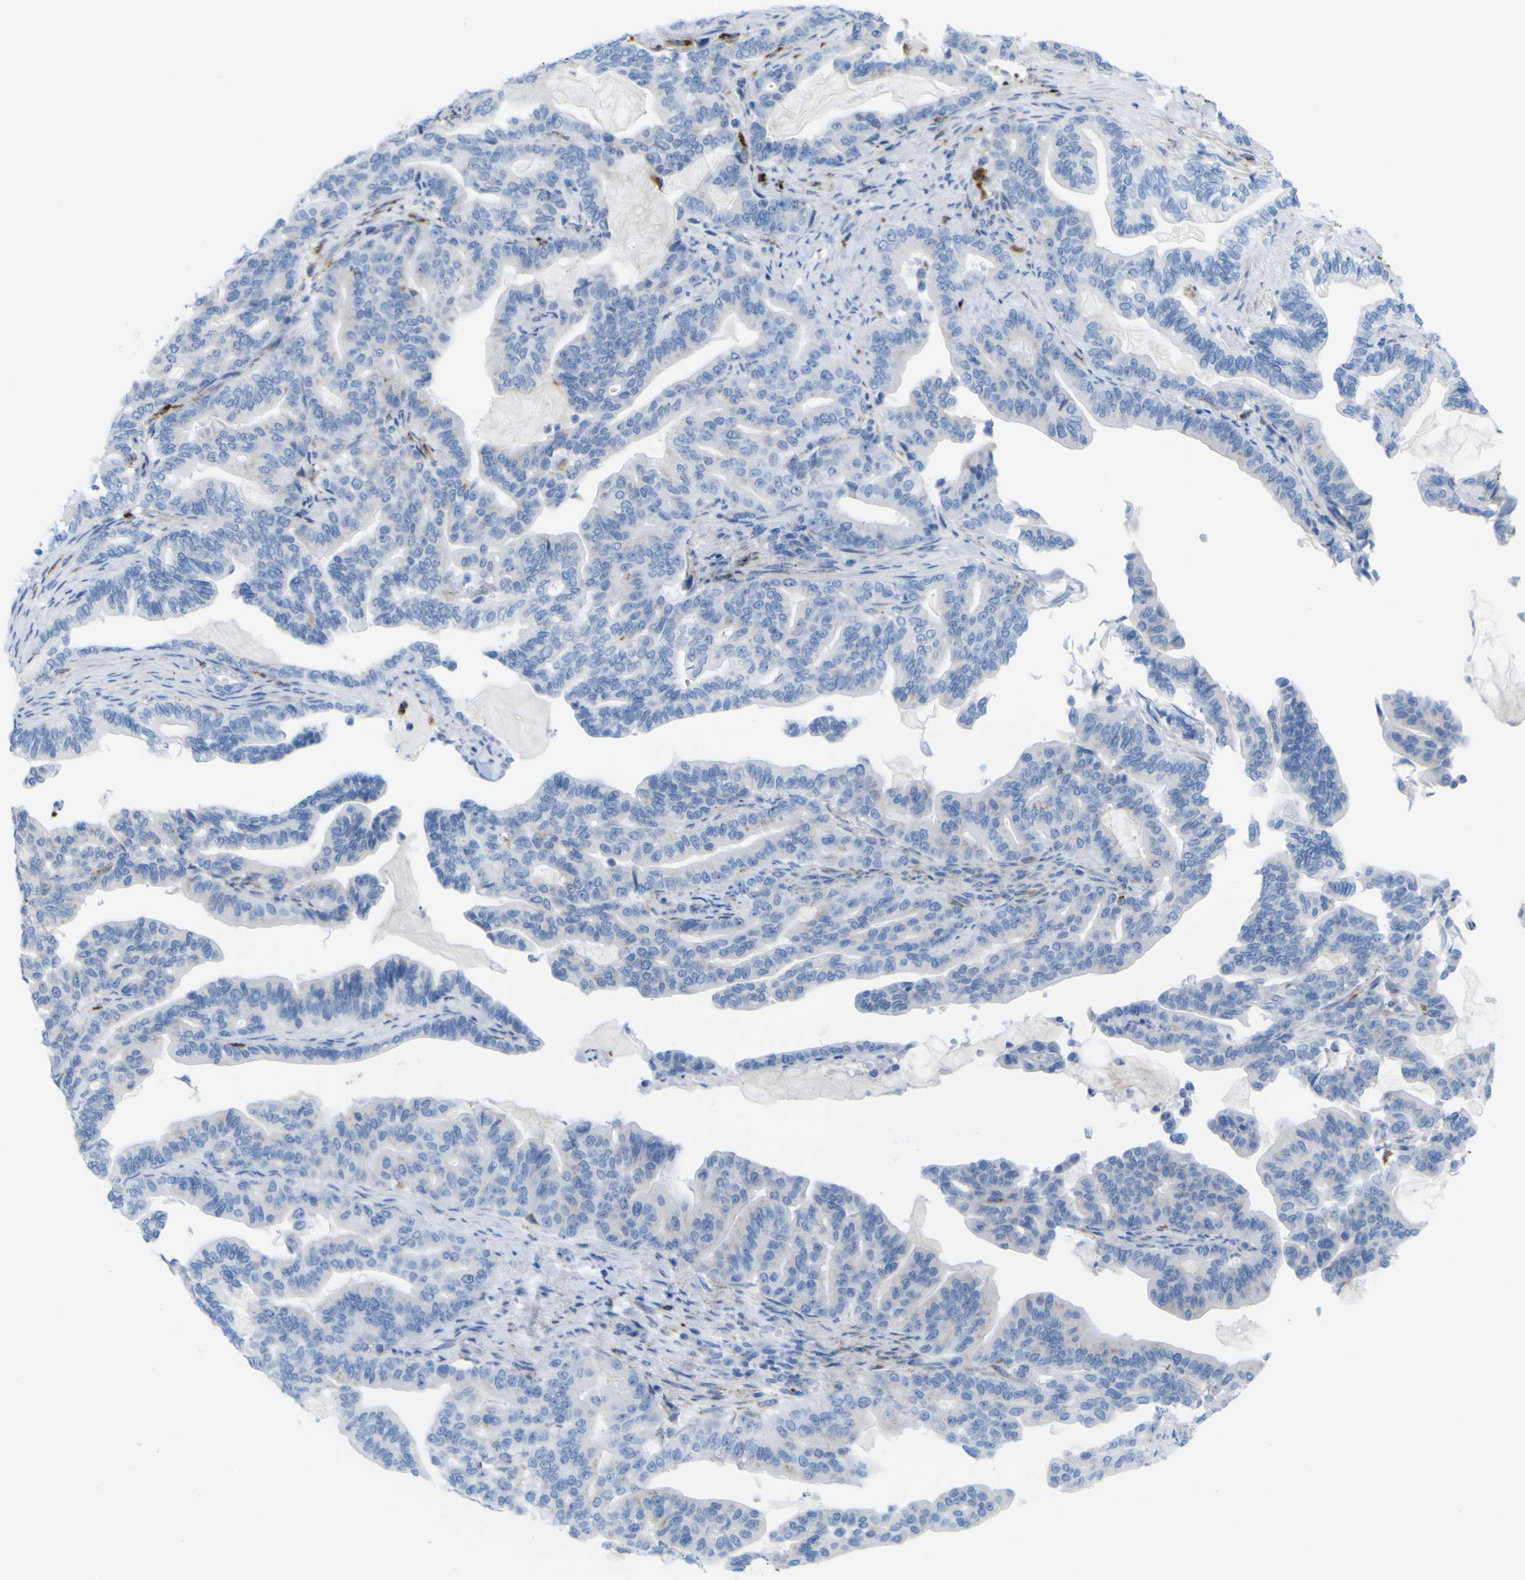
{"staining": {"intensity": "negative", "quantity": "none", "location": "none"}, "tissue": "pancreatic cancer", "cell_type": "Tumor cells", "image_type": "cancer", "snomed": [{"axis": "morphology", "description": "Adenocarcinoma, NOS"}, {"axis": "topography", "description": "Pancreas"}], "caption": "A photomicrograph of human pancreatic cancer (adenocarcinoma) is negative for staining in tumor cells.", "gene": "PLD3", "patient": {"sex": "male", "age": 63}}